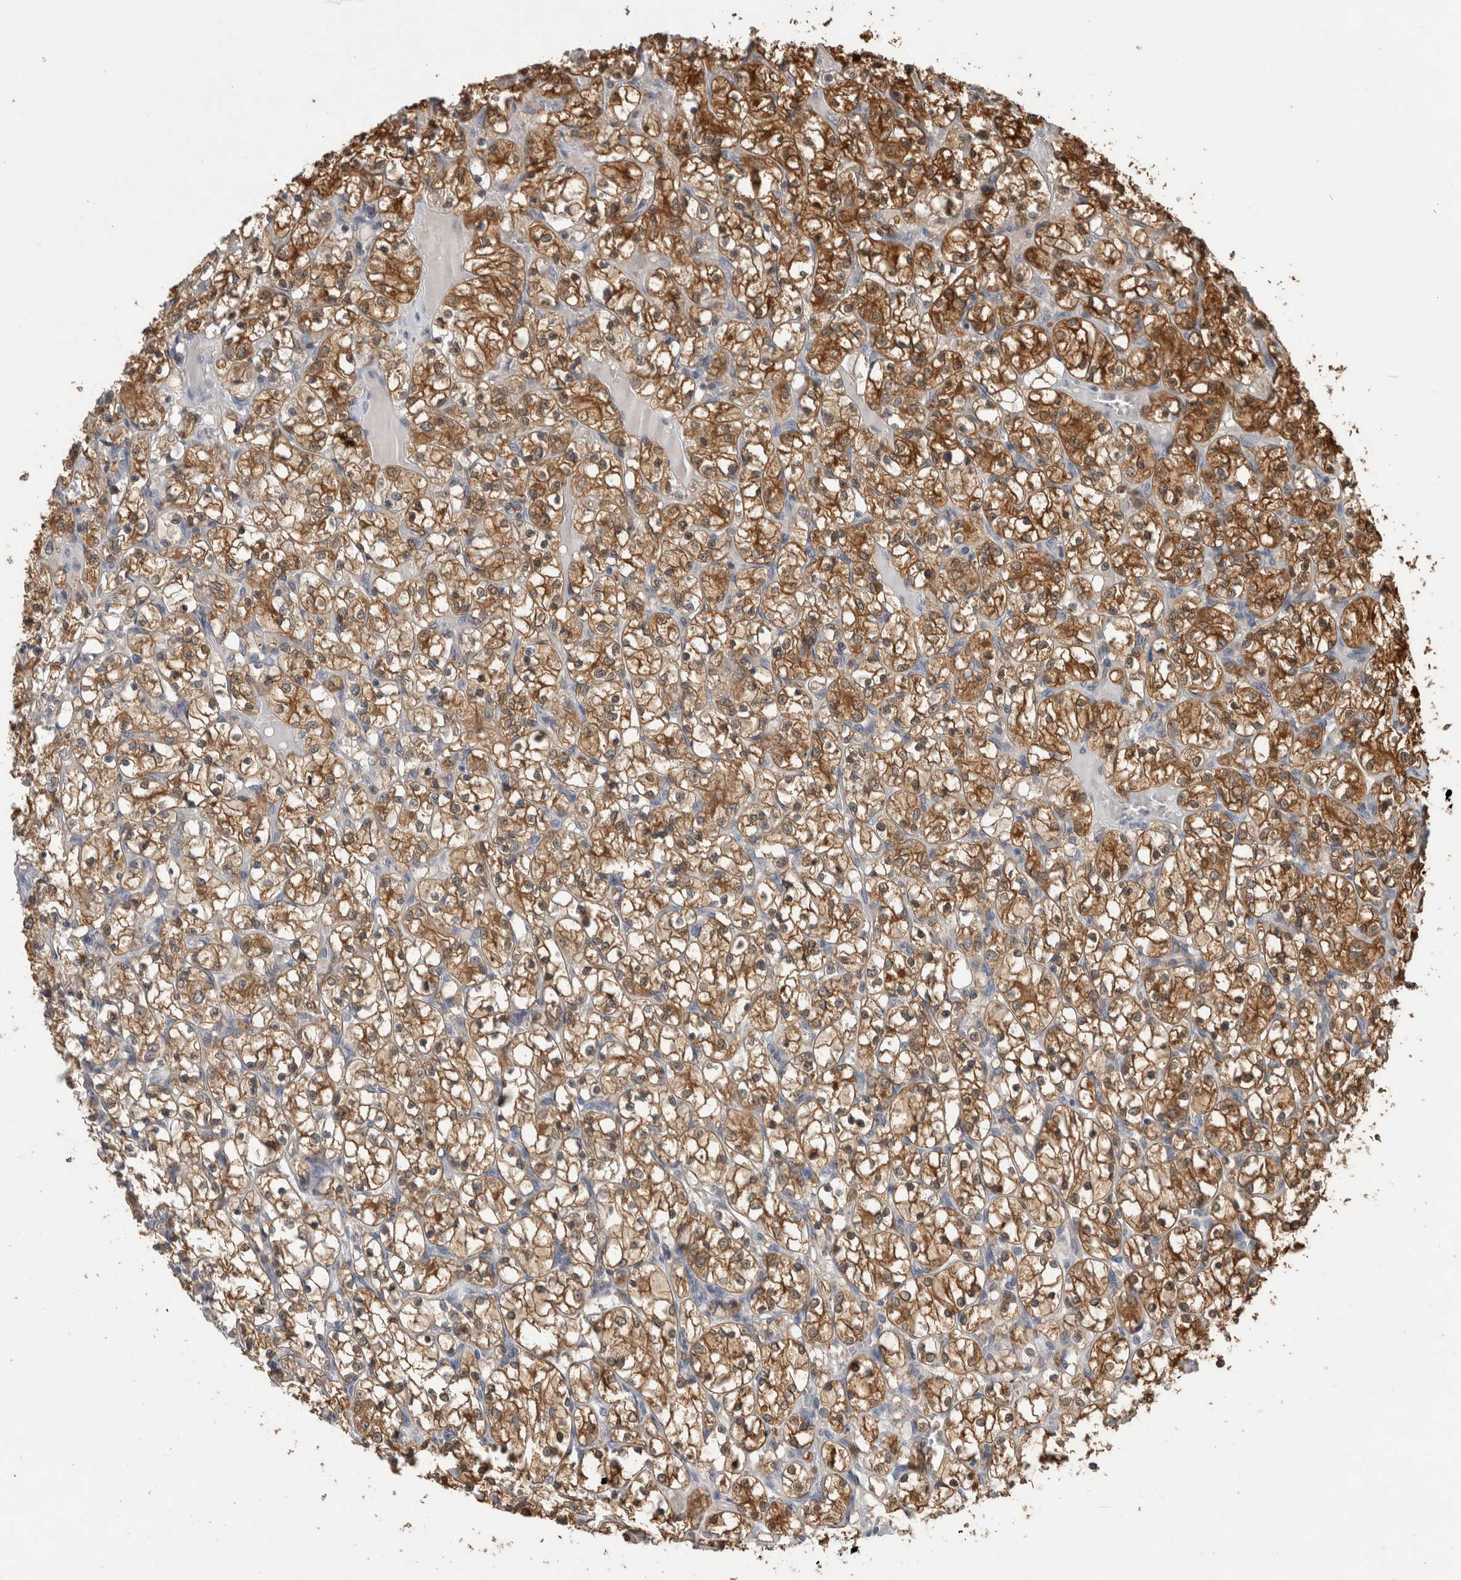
{"staining": {"intensity": "moderate", "quantity": ">75%", "location": "cytoplasmic/membranous"}, "tissue": "renal cancer", "cell_type": "Tumor cells", "image_type": "cancer", "snomed": [{"axis": "morphology", "description": "Adenocarcinoma, NOS"}, {"axis": "topography", "description": "Kidney"}], "caption": "Protein staining reveals moderate cytoplasmic/membranous staining in about >75% of tumor cells in renal cancer.", "gene": "ASTN2", "patient": {"sex": "female", "age": 69}}